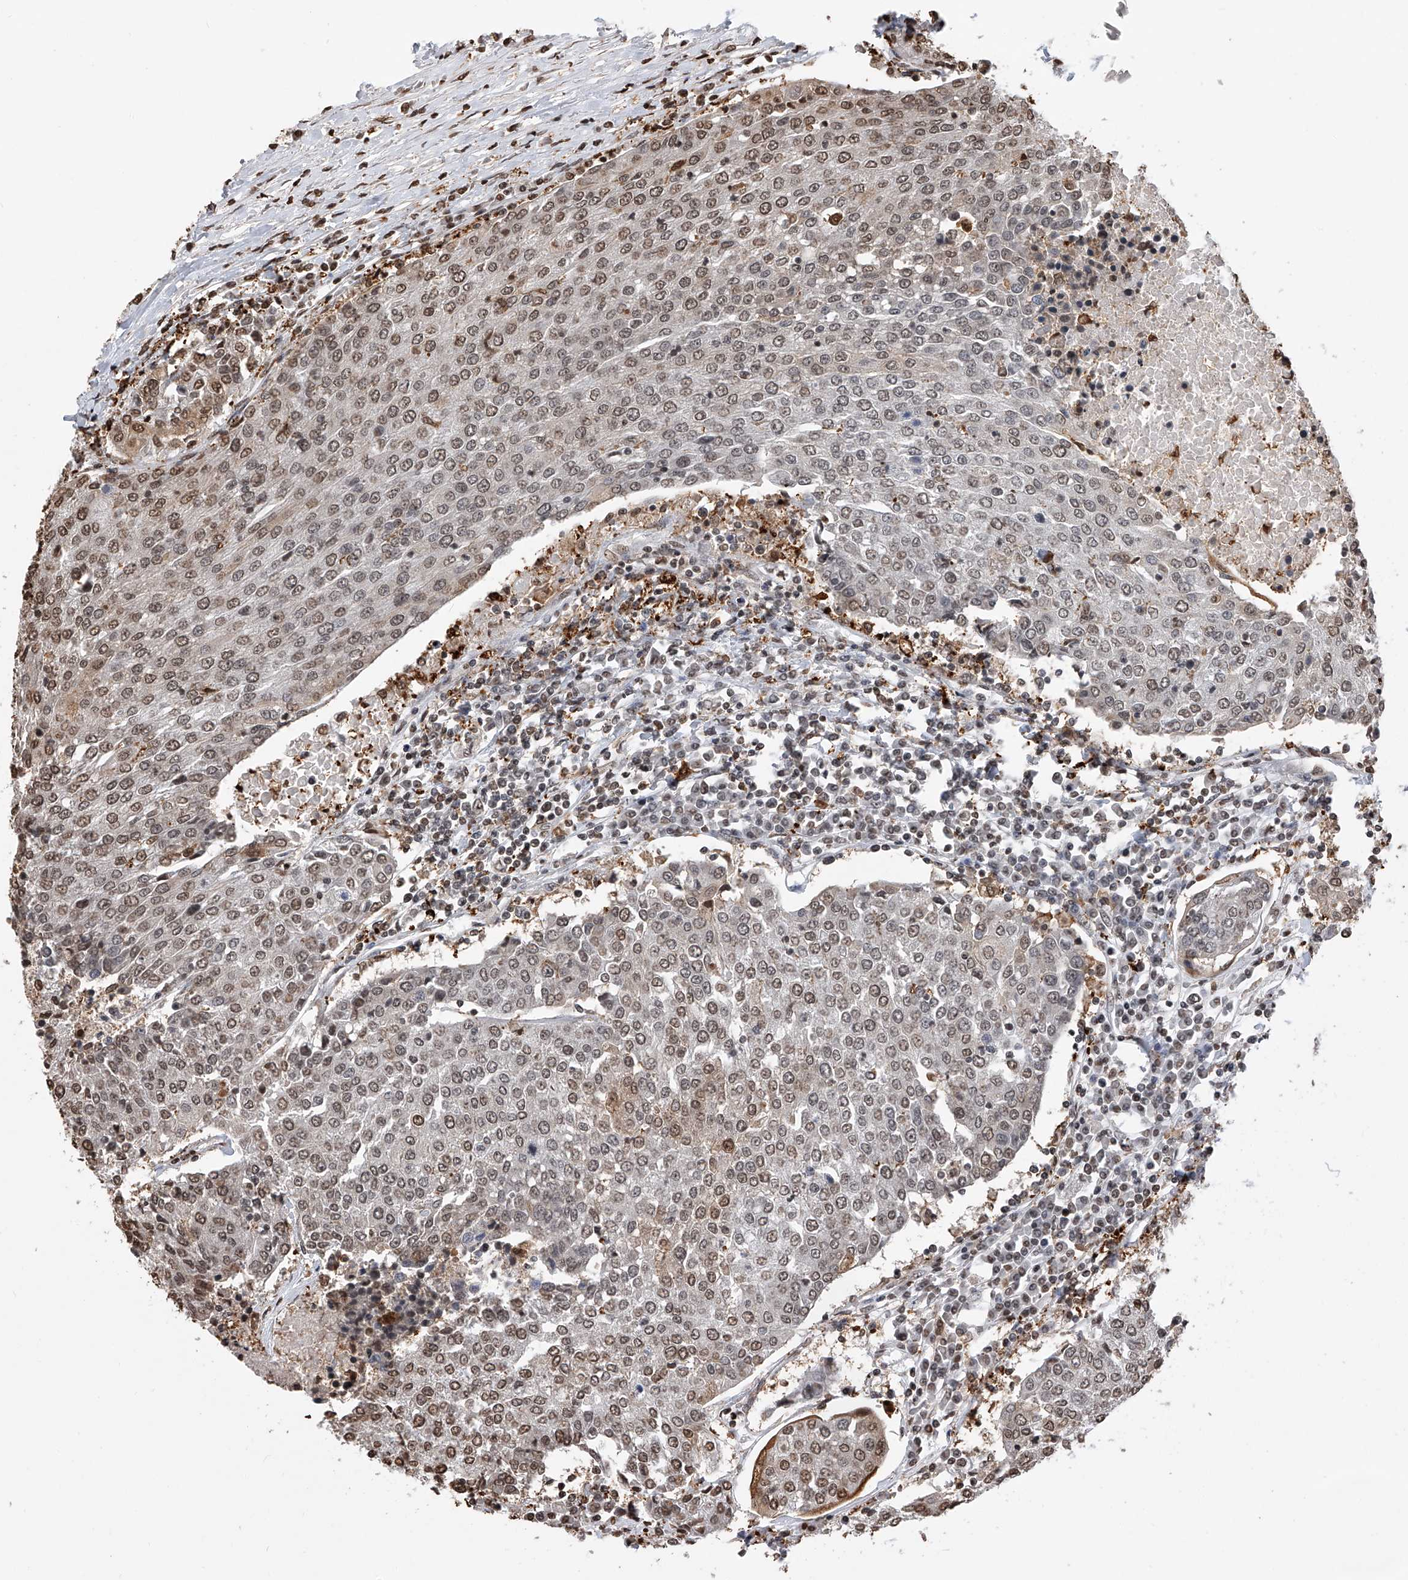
{"staining": {"intensity": "moderate", "quantity": ">75%", "location": "nuclear"}, "tissue": "urothelial cancer", "cell_type": "Tumor cells", "image_type": "cancer", "snomed": [{"axis": "morphology", "description": "Urothelial carcinoma, High grade"}, {"axis": "topography", "description": "Urinary bladder"}], "caption": "Urothelial cancer was stained to show a protein in brown. There is medium levels of moderate nuclear positivity in approximately >75% of tumor cells. The protein of interest is shown in brown color, while the nuclei are stained blue.", "gene": "CFAP410", "patient": {"sex": "female", "age": 85}}